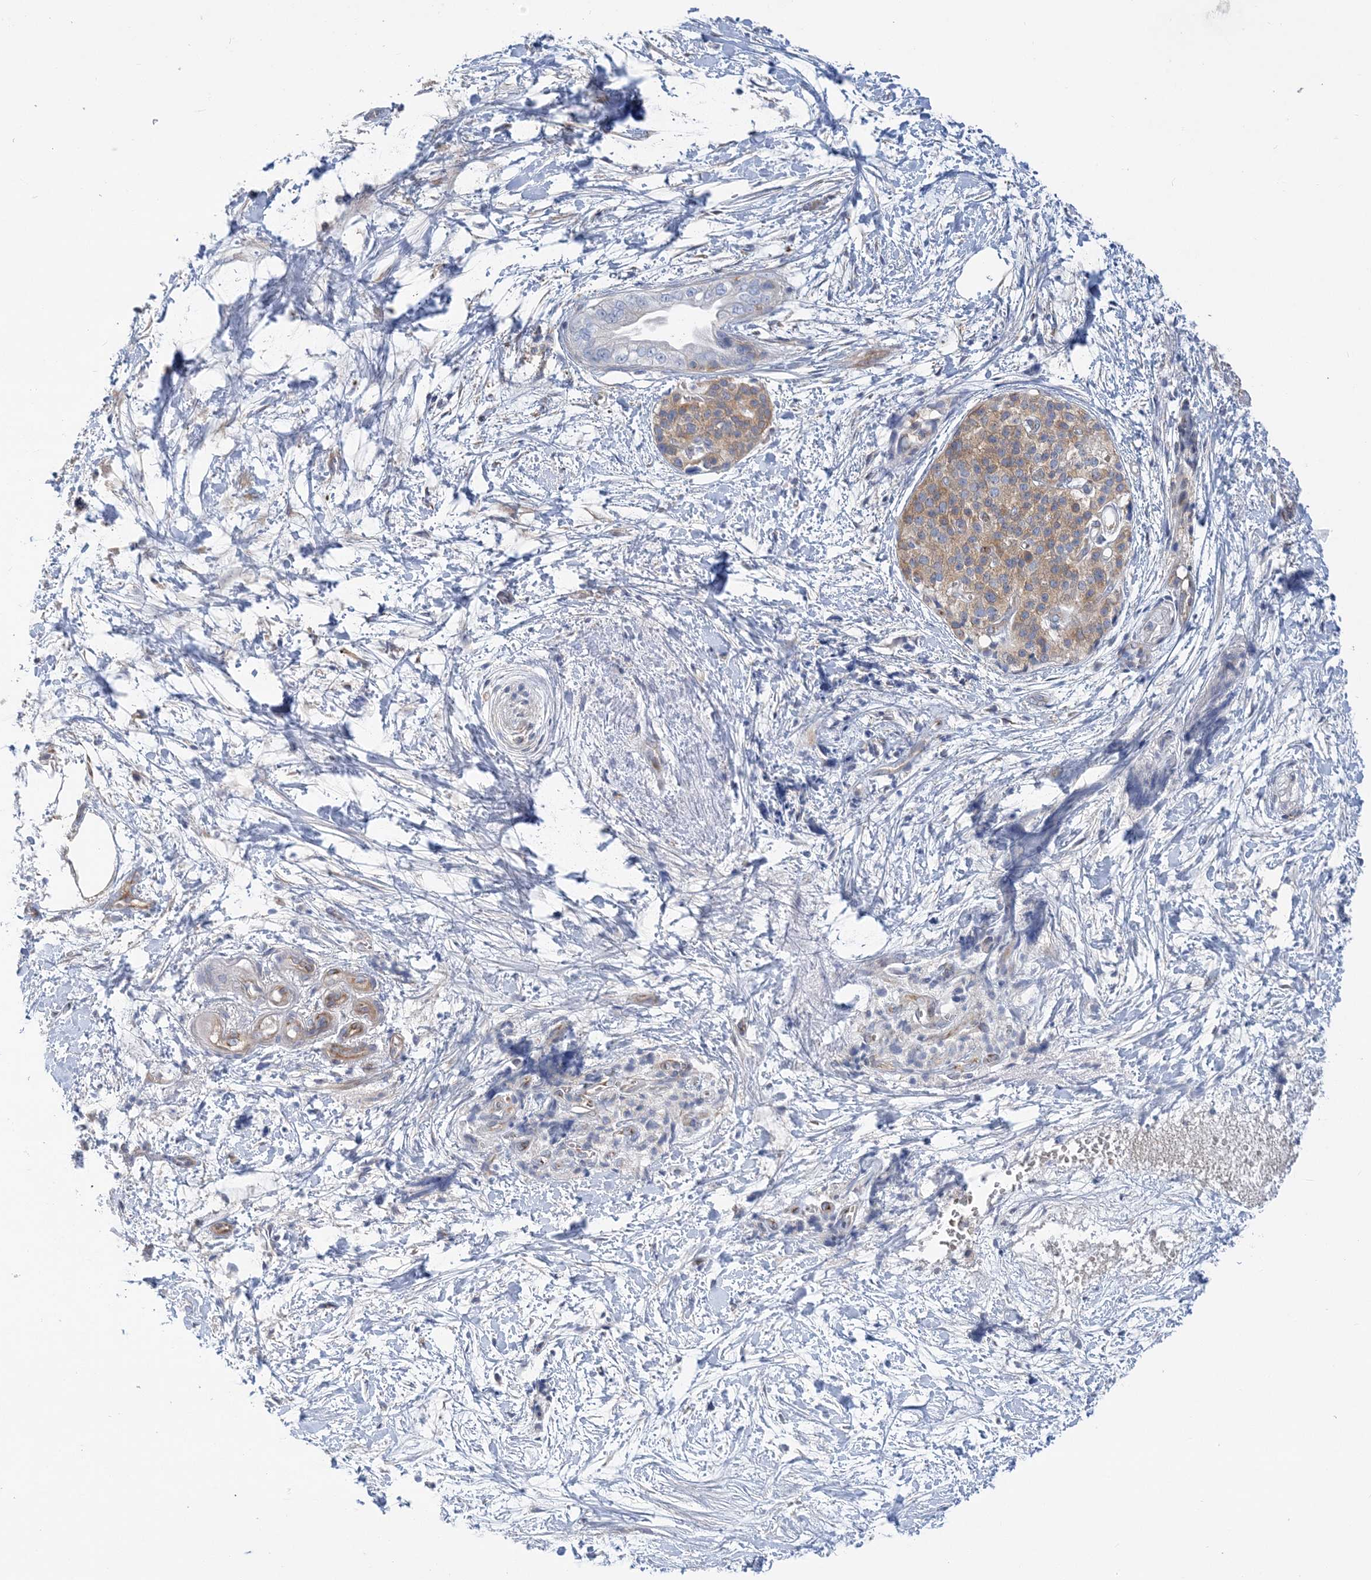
{"staining": {"intensity": "negative", "quantity": "none", "location": "none"}, "tissue": "pancreatic cancer", "cell_type": "Tumor cells", "image_type": "cancer", "snomed": [{"axis": "morphology", "description": "Adenocarcinoma, NOS"}, {"axis": "topography", "description": "Pancreas"}], "caption": "Immunohistochemical staining of human pancreatic adenocarcinoma shows no significant expression in tumor cells.", "gene": "FAM114A2", "patient": {"sex": "male", "age": 68}}